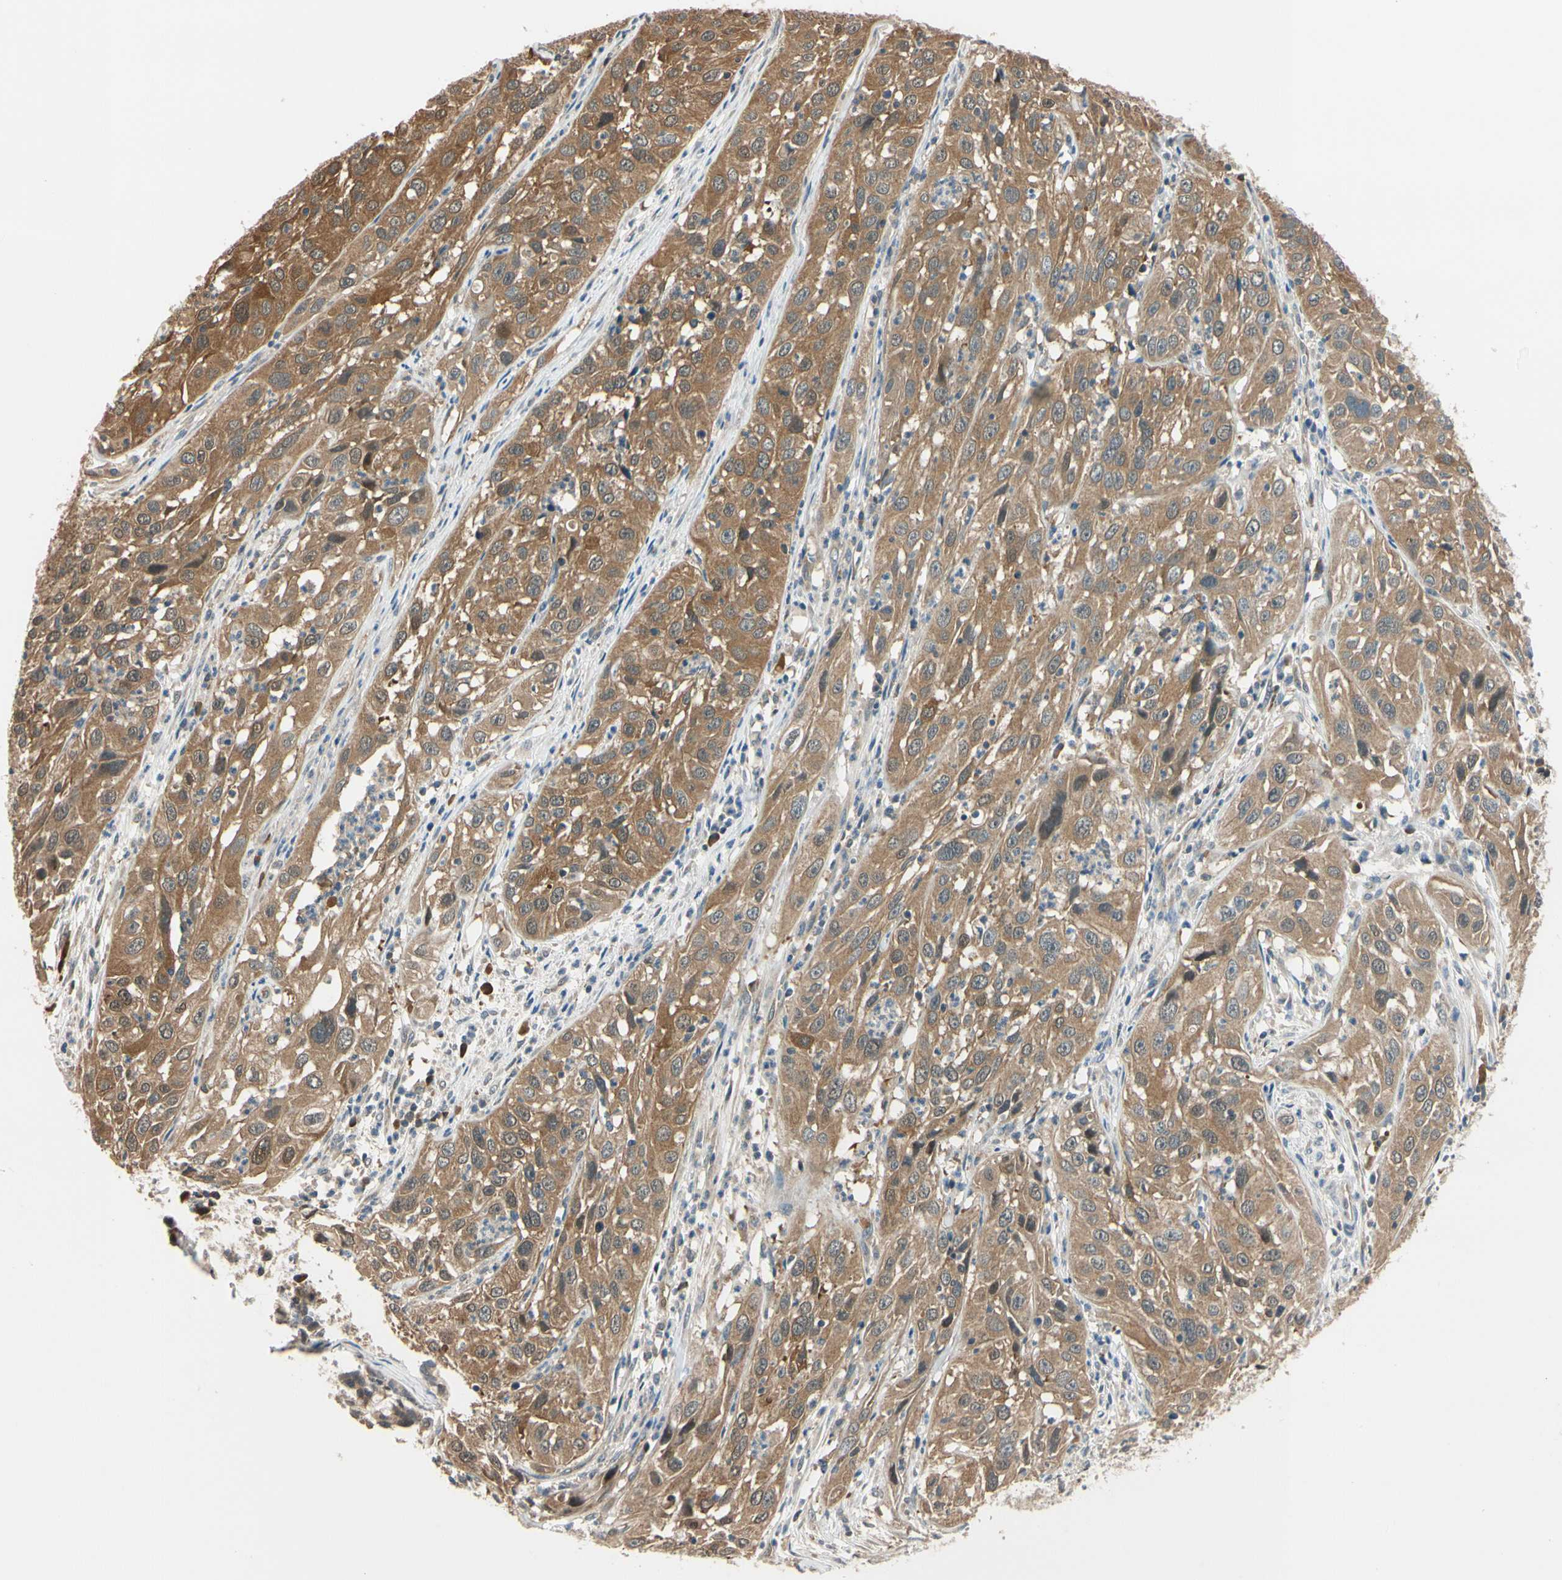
{"staining": {"intensity": "moderate", "quantity": ">75%", "location": "cytoplasmic/membranous"}, "tissue": "cervical cancer", "cell_type": "Tumor cells", "image_type": "cancer", "snomed": [{"axis": "morphology", "description": "Squamous cell carcinoma, NOS"}, {"axis": "topography", "description": "Cervix"}], "caption": "High-power microscopy captured an immunohistochemistry micrograph of cervical cancer (squamous cell carcinoma), revealing moderate cytoplasmic/membranous positivity in about >75% of tumor cells.", "gene": "RASGRF1", "patient": {"sex": "female", "age": 32}}